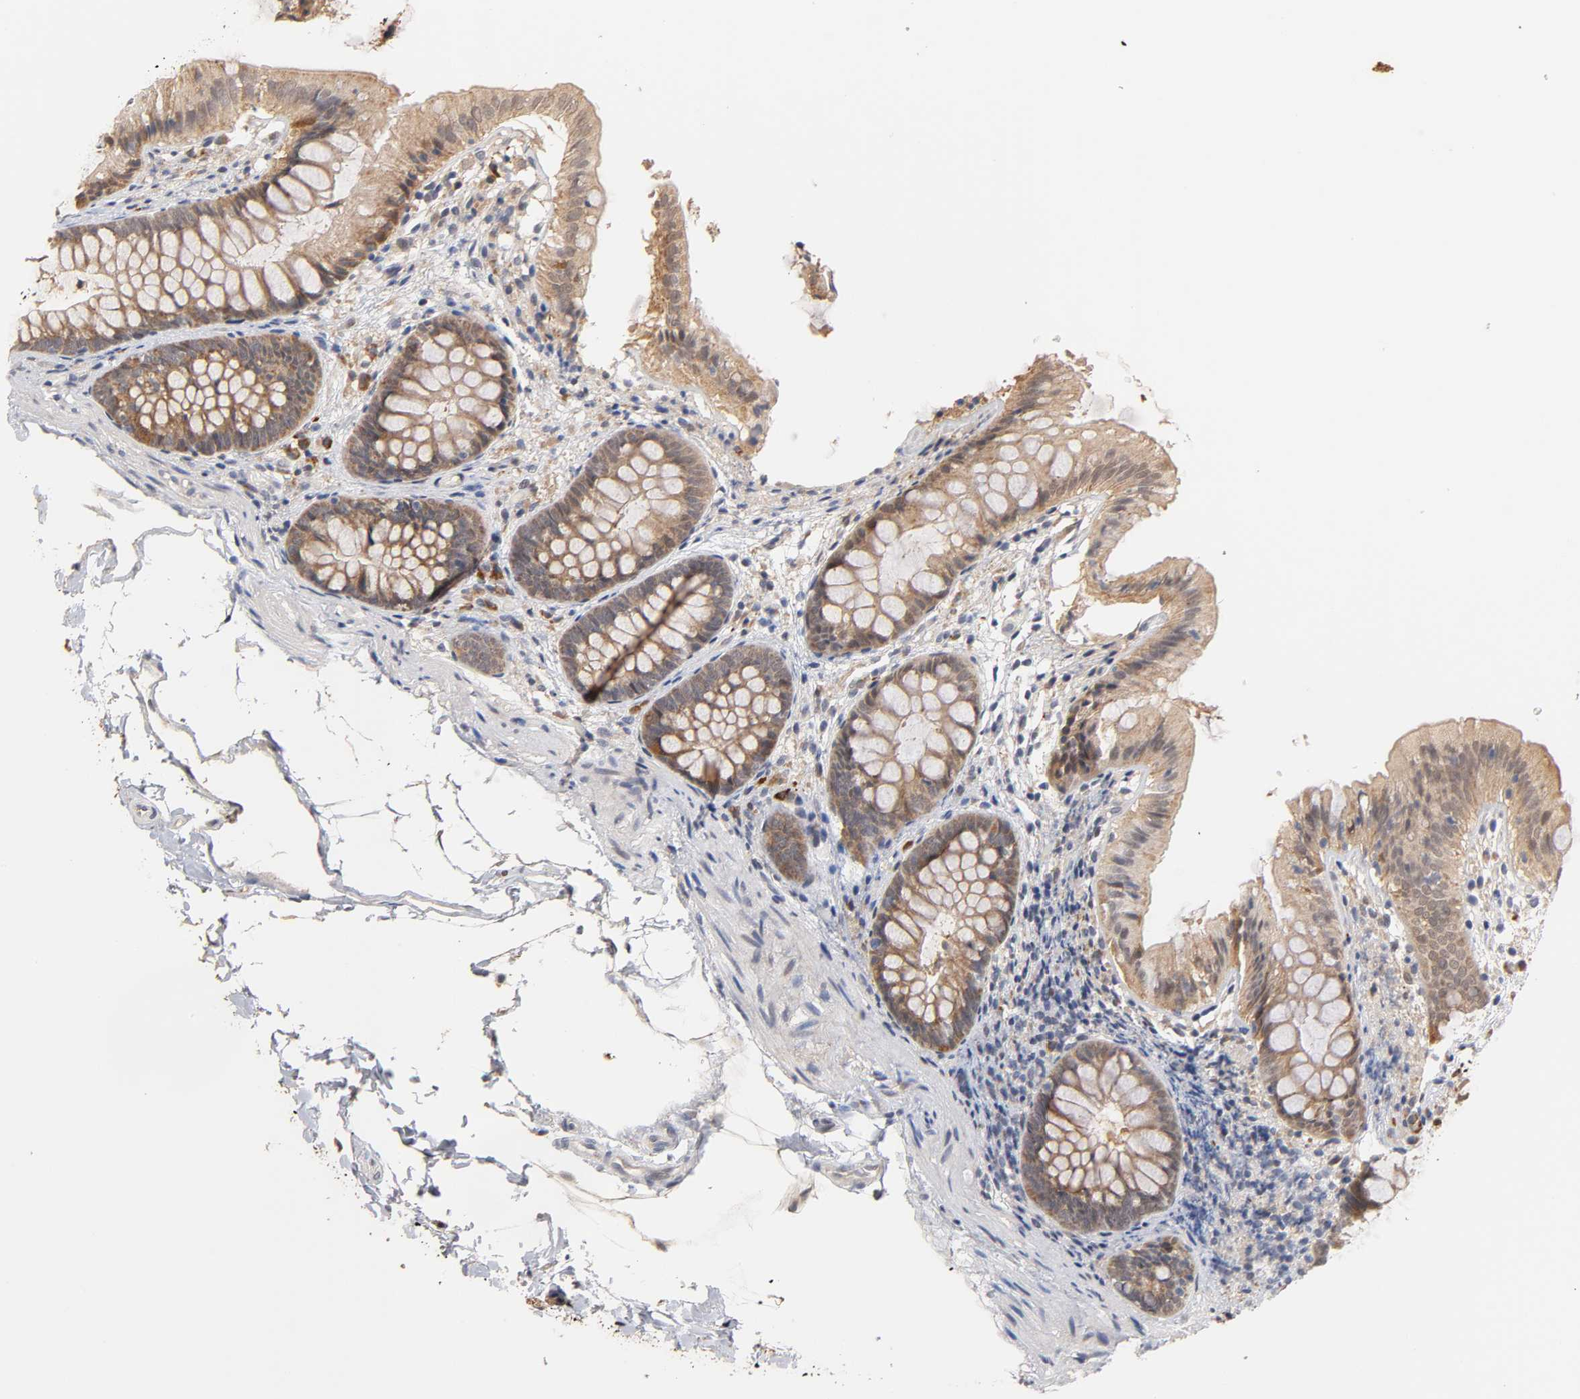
{"staining": {"intensity": "weak", "quantity": ">75%", "location": "cytoplasmic/membranous"}, "tissue": "colon", "cell_type": "Endothelial cells", "image_type": "normal", "snomed": [{"axis": "morphology", "description": "Normal tissue, NOS"}, {"axis": "topography", "description": "Smooth muscle"}, {"axis": "topography", "description": "Colon"}], "caption": "Weak cytoplasmic/membranous protein staining is appreciated in approximately >75% of endothelial cells in colon. (brown staining indicates protein expression, while blue staining denotes nuclei).", "gene": "GSTZ1", "patient": {"sex": "male", "age": 67}}